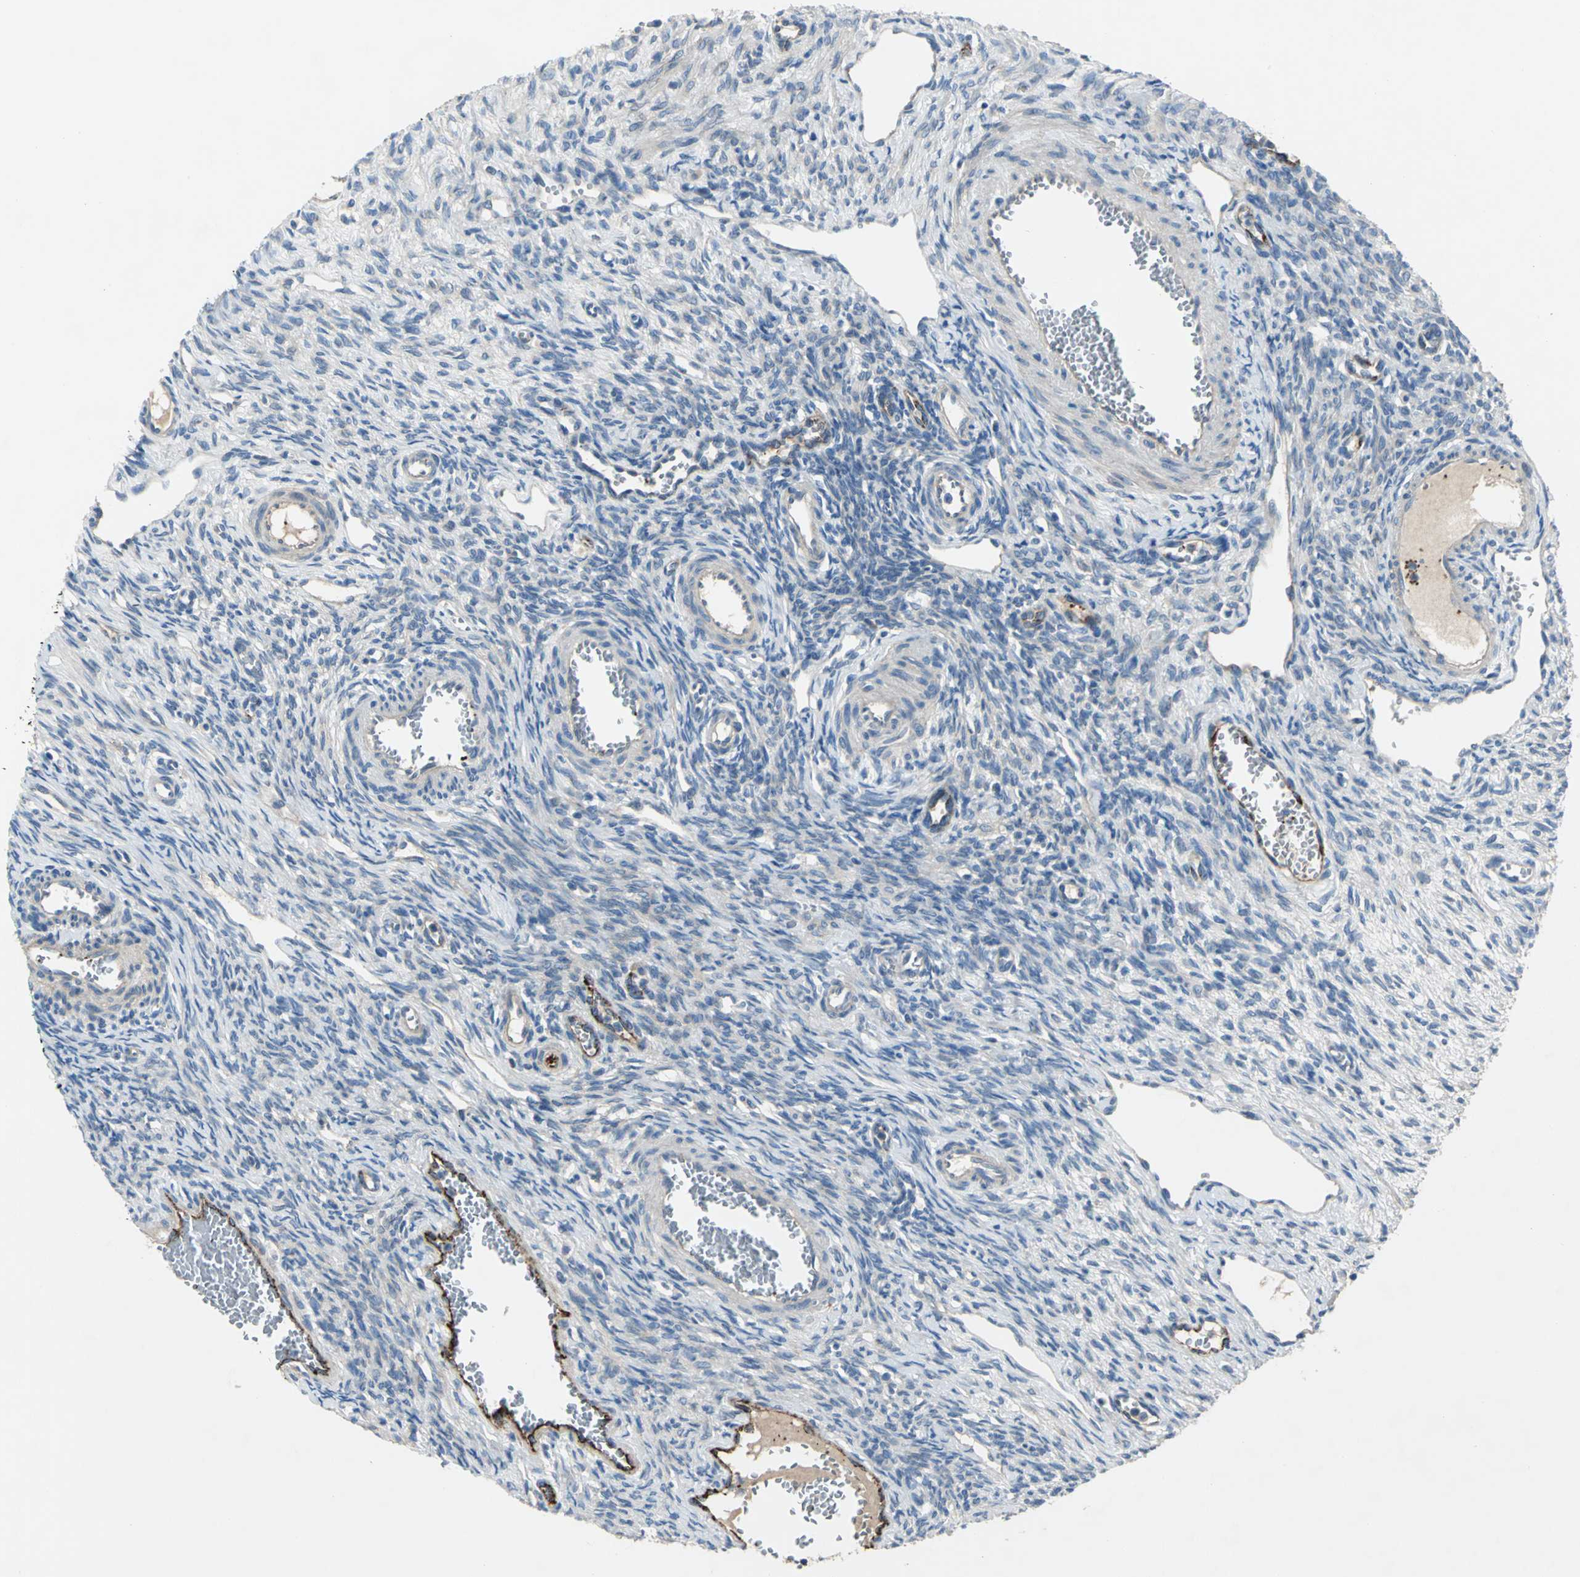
{"staining": {"intensity": "negative", "quantity": "none", "location": "none"}, "tissue": "ovary", "cell_type": "Ovarian stroma cells", "image_type": "normal", "snomed": [{"axis": "morphology", "description": "Normal tissue, NOS"}, {"axis": "topography", "description": "Ovary"}], "caption": "Normal ovary was stained to show a protein in brown. There is no significant expression in ovarian stroma cells. The staining is performed using DAB (3,3'-diaminobenzidine) brown chromogen with nuclei counter-stained in using hematoxylin.", "gene": "SELP", "patient": {"sex": "female", "age": 33}}